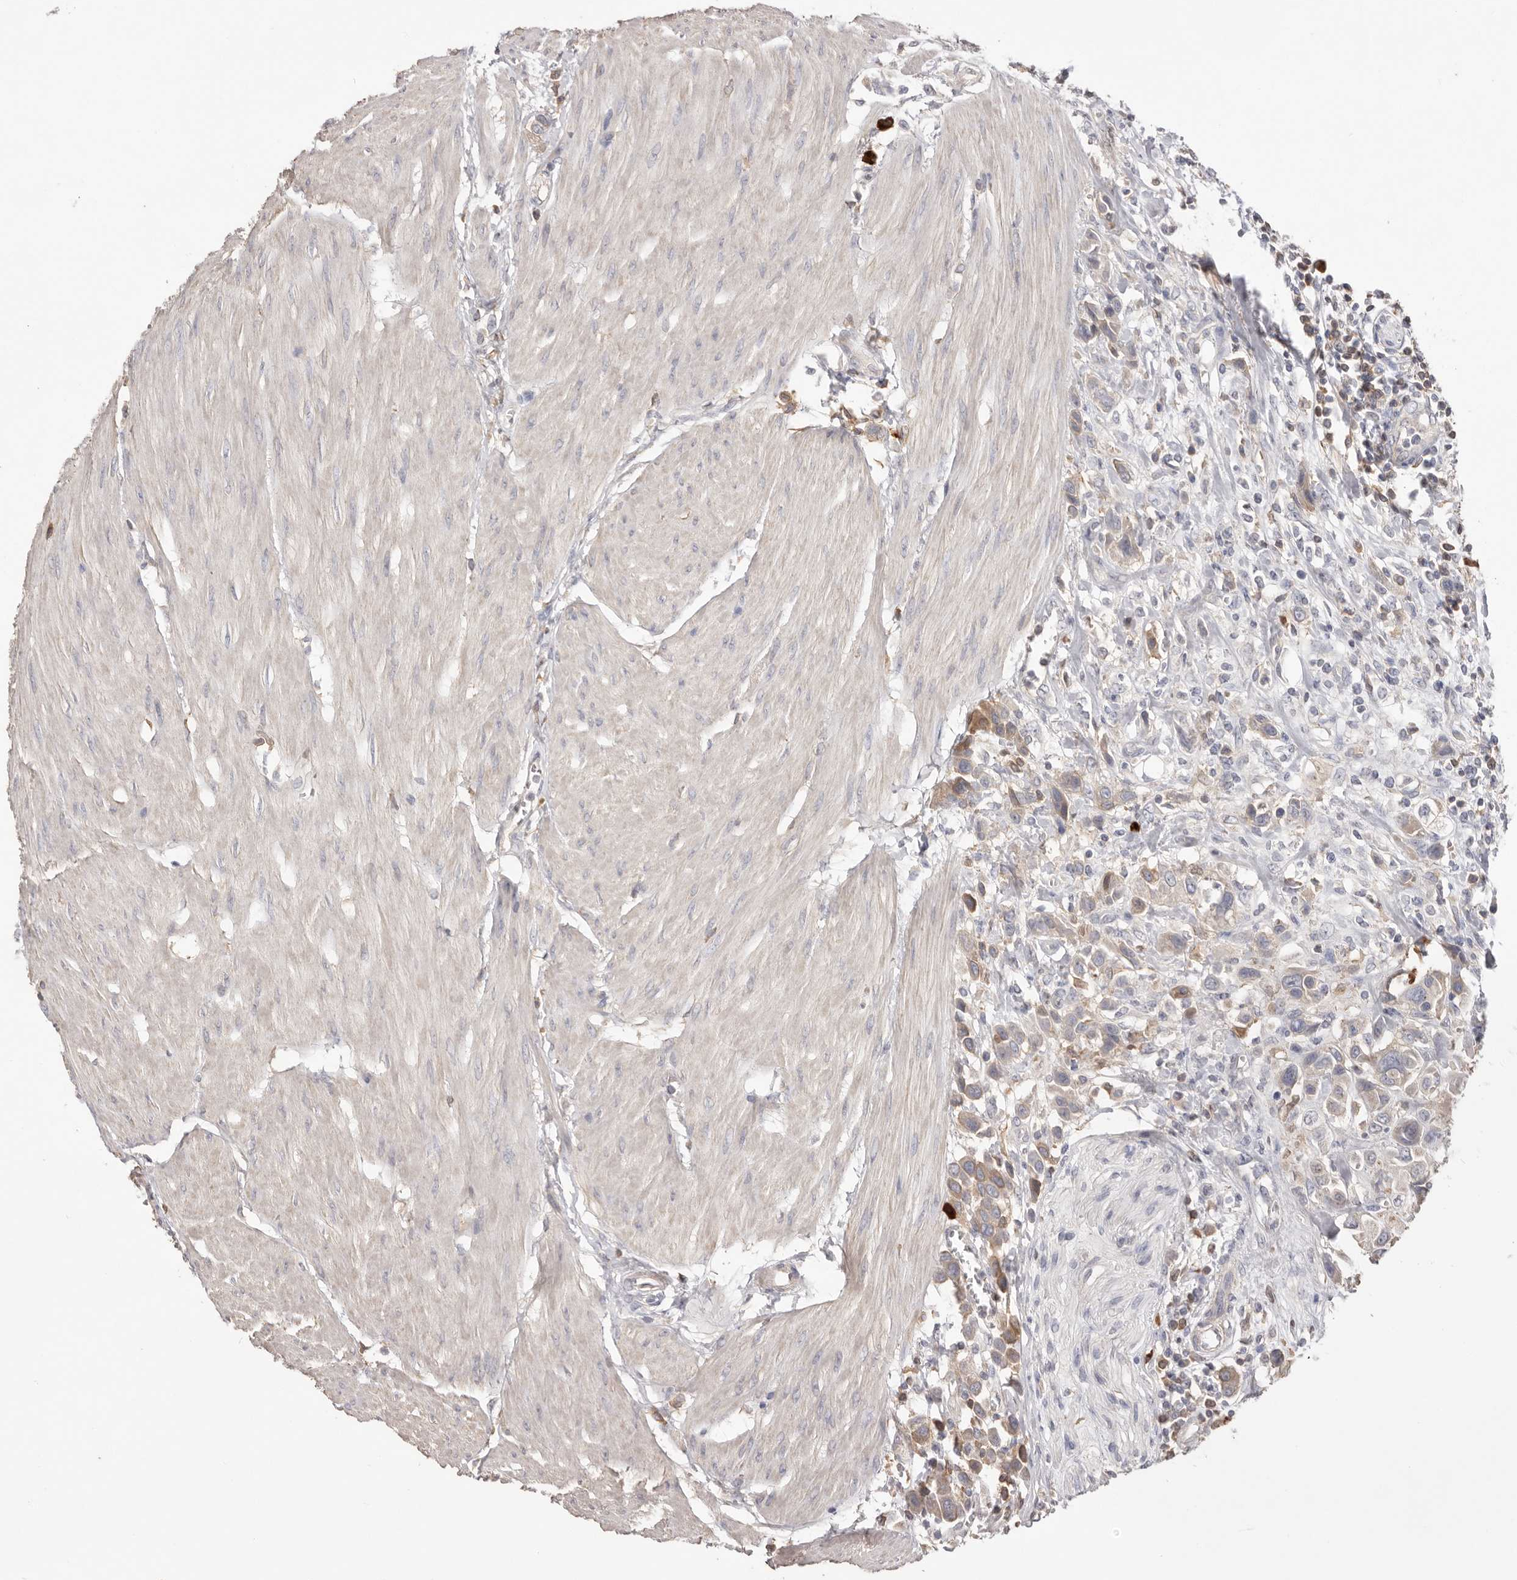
{"staining": {"intensity": "weak", "quantity": "25%-75%", "location": "cytoplasmic/membranous"}, "tissue": "urothelial cancer", "cell_type": "Tumor cells", "image_type": "cancer", "snomed": [{"axis": "morphology", "description": "Urothelial carcinoma, High grade"}, {"axis": "topography", "description": "Urinary bladder"}], "caption": "A micrograph of urothelial cancer stained for a protein reveals weak cytoplasmic/membranous brown staining in tumor cells. (DAB IHC with brightfield microscopy, high magnification).", "gene": "HCAR2", "patient": {"sex": "male", "age": 50}}